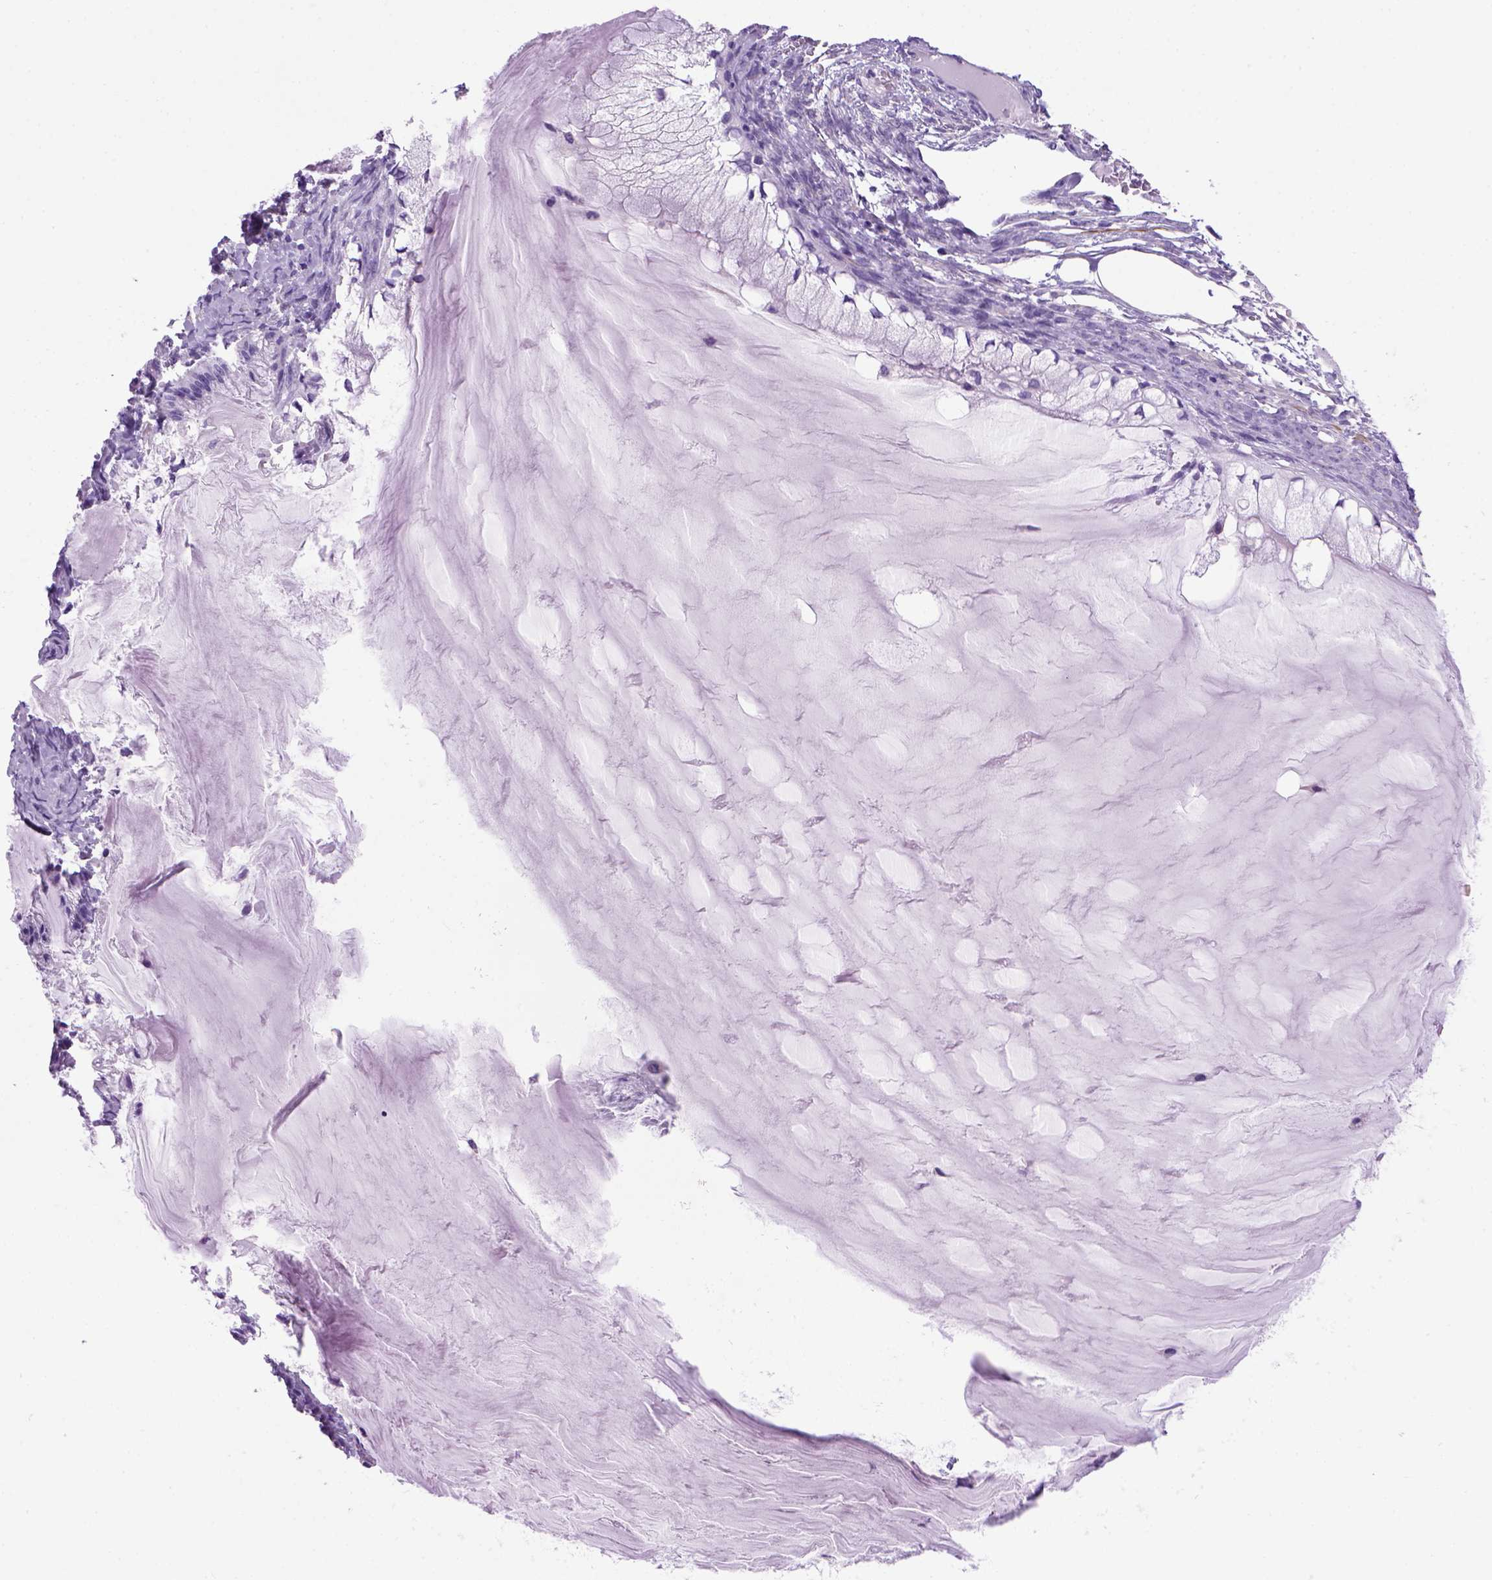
{"staining": {"intensity": "negative", "quantity": "none", "location": "none"}, "tissue": "ovarian cancer", "cell_type": "Tumor cells", "image_type": "cancer", "snomed": [{"axis": "morphology", "description": "Cystadenocarcinoma, mucinous, NOS"}, {"axis": "topography", "description": "Ovary"}], "caption": "The micrograph reveals no significant expression in tumor cells of ovarian cancer.", "gene": "ARHGEF33", "patient": {"sex": "female", "age": 57}}